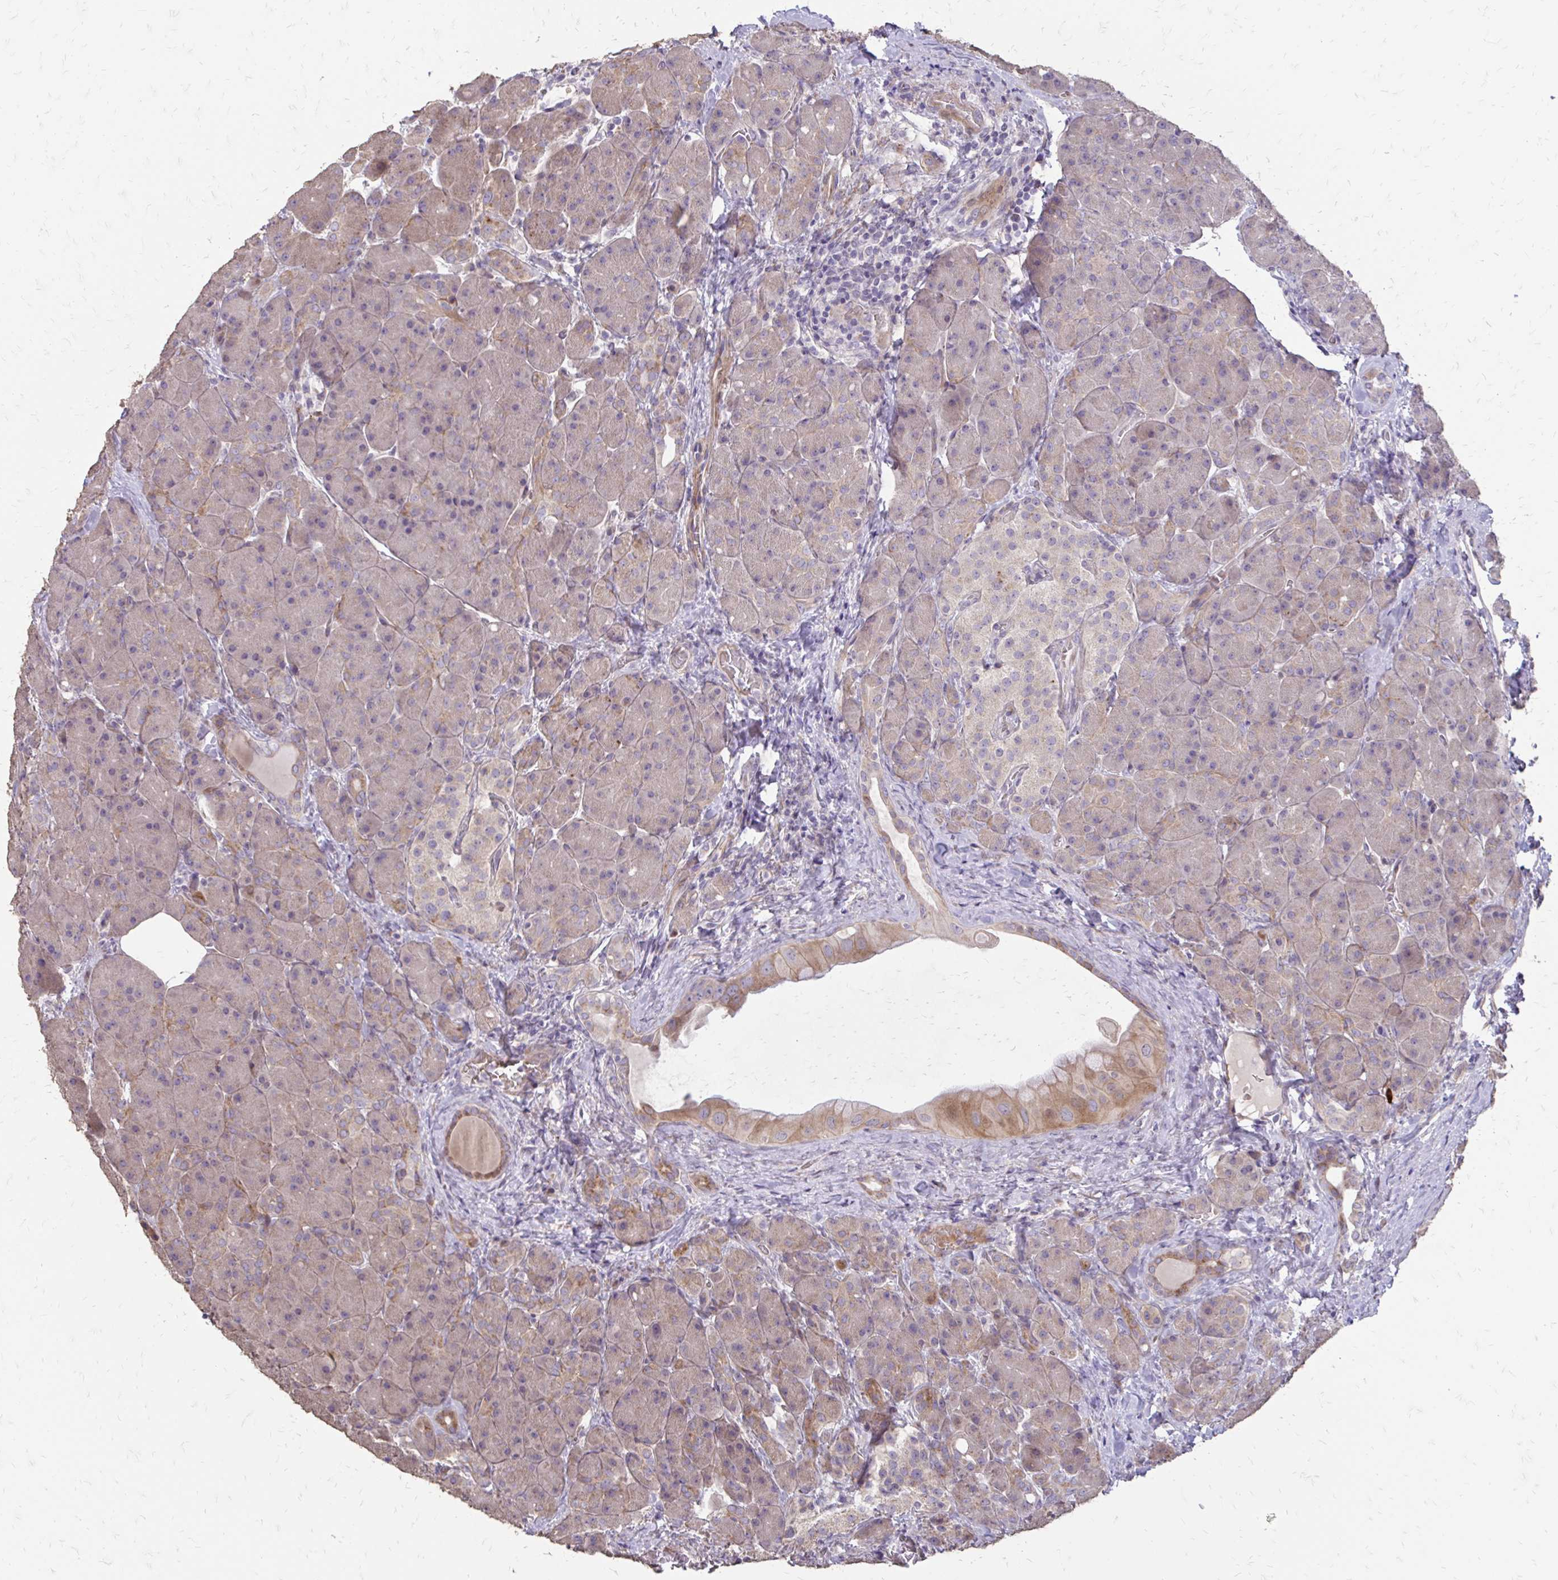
{"staining": {"intensity": "weak", "quantity": ">75%", "location": "cytoplasmic/membranous"}, "tissue": "pancreas", "cell_type": "Exocrine glandular cells", "image_type": "normal", "snomed": [{"axis": "morphology", "description": "Normal tissue, NOS"}, {"axis": "topography", "description": "Pancreas"}], "caption": "Exocrine glandular cells show low levels of weak cytoplasmic/membranous expression in approximately >75% of cells in unremarkable pancreas.", "gene": "MYORG", "patient": {"sex": "male", "age": 55}}